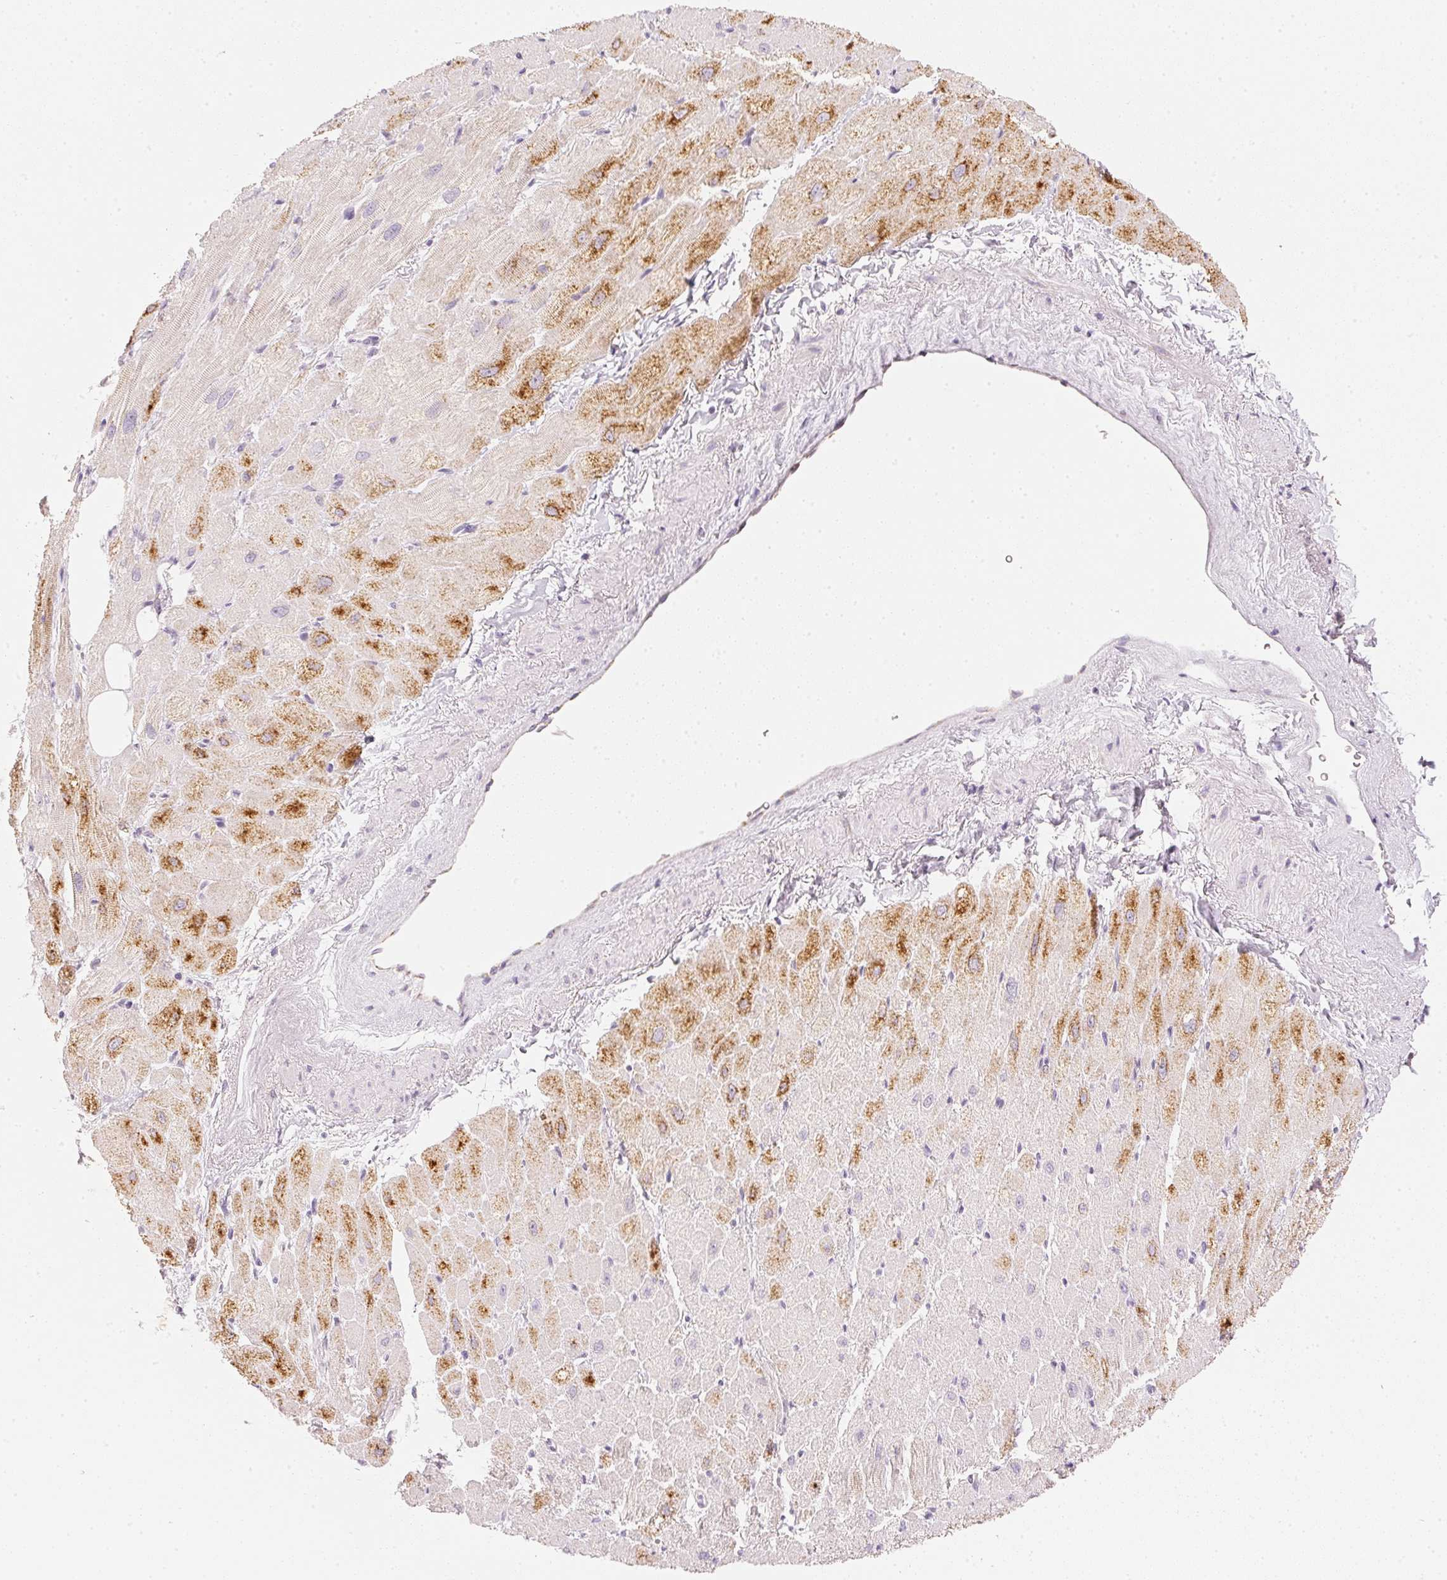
{"staining": {"intensity": "strong", "quantity": "<25%", "location": "cytoplasmic/membranous"}, "tissue": "heart muscle", "cell_type": "Cardiomyocytes", "image_type": "normal", "snomed": [{"axis": "morphology", "description": "Normal tissue, NOS"}, {"axis": "topography", "description": "Heart"}], "caption": "IHC photomicrograph of unremarkable heart muscle: human heart muscle stained using IHC shows medium levels of strong protein expression localized specifically in the cytoplasmic/membranous of cardiomyocytes, appearing as a cytoplasmic/membranous brown color.", "gene": "RMDN2", "patient": {"sex": "male", "age": 62}}